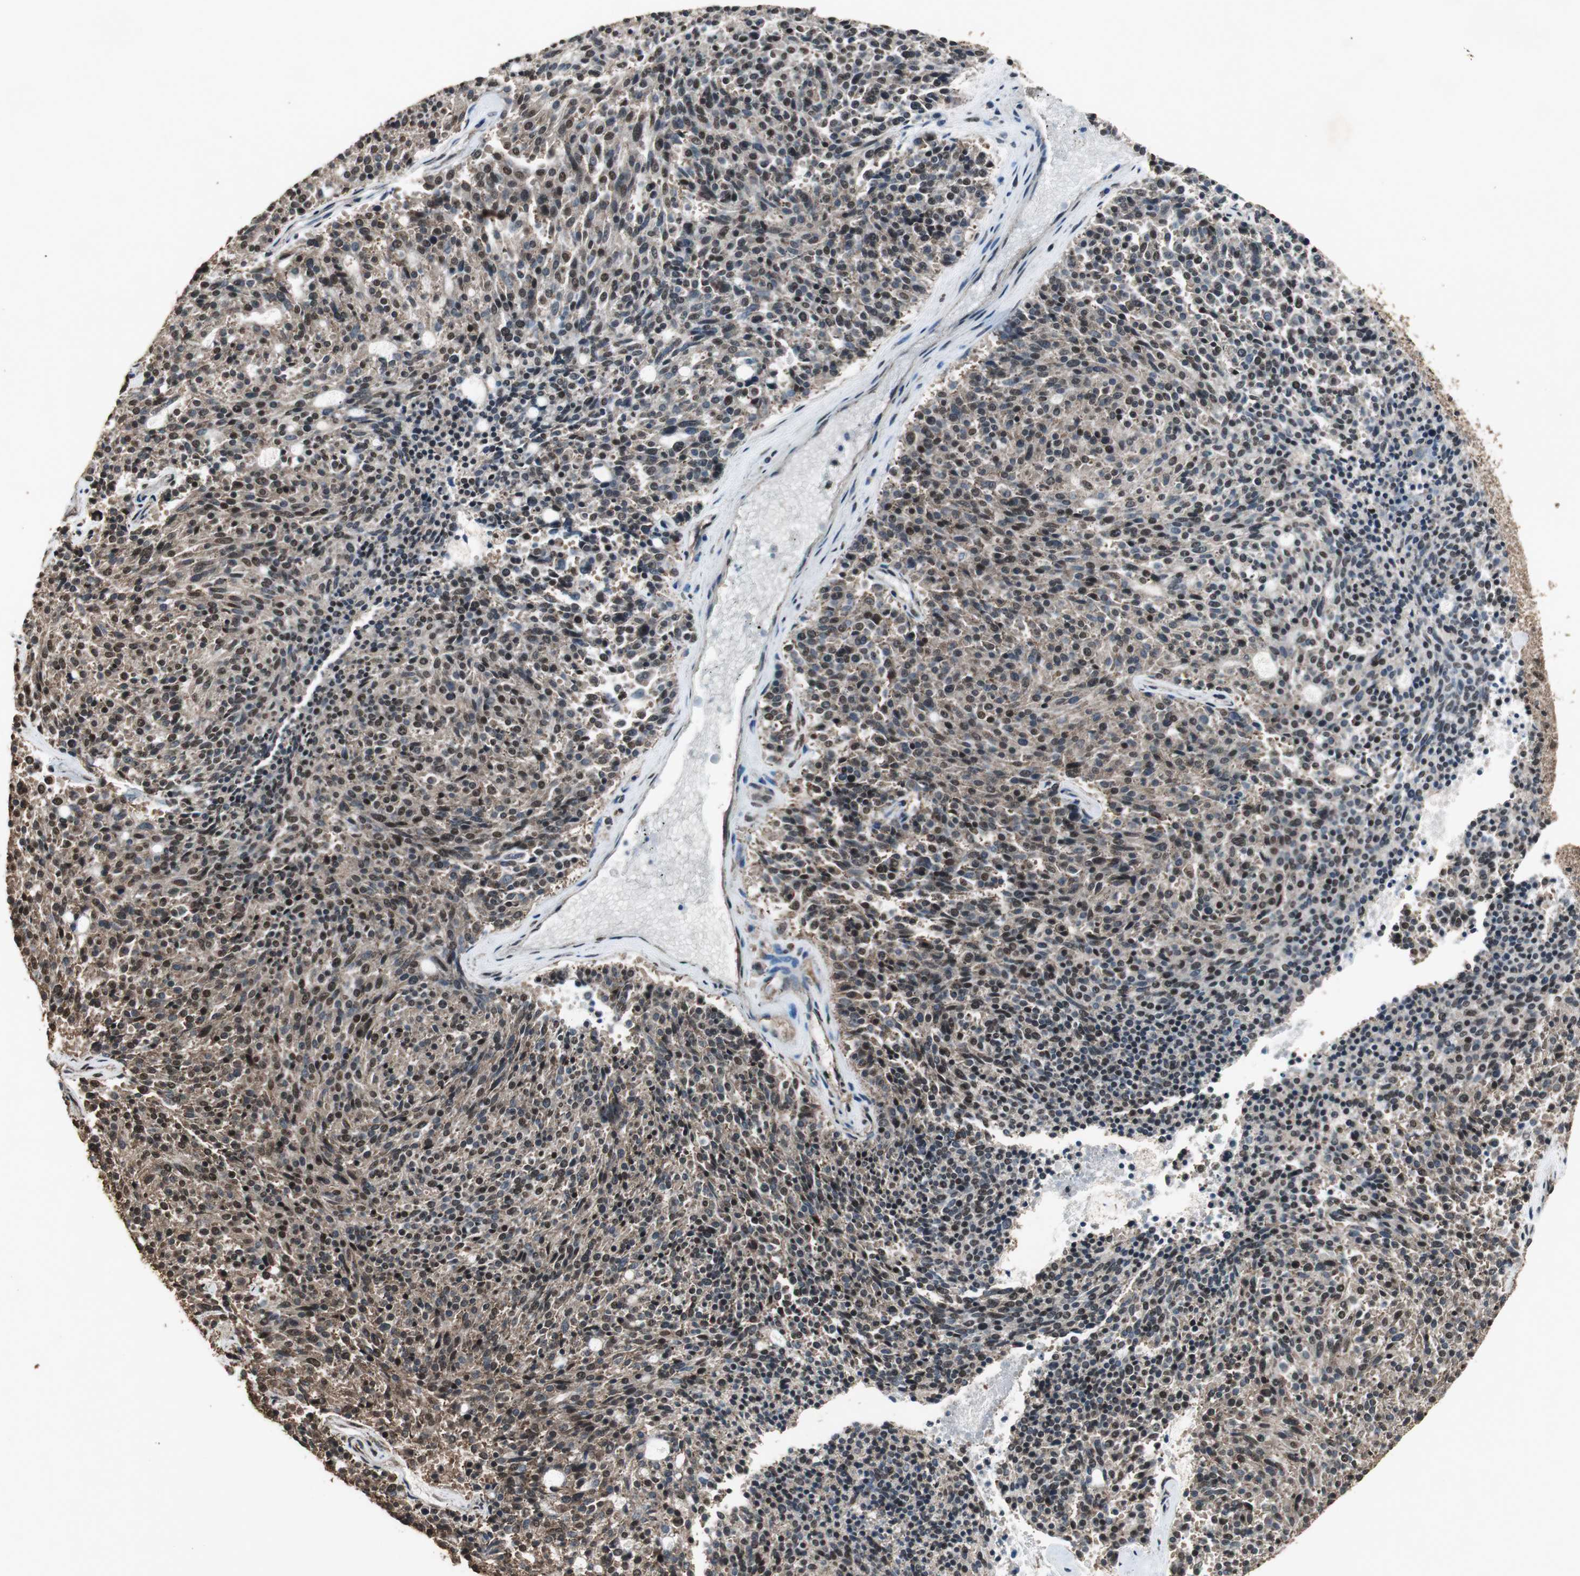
{"staining": {"intensity": "moderate", "quantity": "25%-75%", "location": "cytoplasmic/membranous,nuclear"}, "tissue": "carcinoid", "cell_type": "Tumor cells", "image_type": "cancer", "snomed": [{"axis": "morphology", "description": "Carcinoid, malignant, NOS"}, {"axis": "topography", "description": "Pancreas"}], "caption": "Moderate cytoplasmic/membranous and nuclear protein staining is appreciated in approximately 25%-75% of tumor cells in carcinoid. Nuclei are stained in blue.", "gene": "PPP1R13B", "patient": {"sex": "female", "age": 54}}